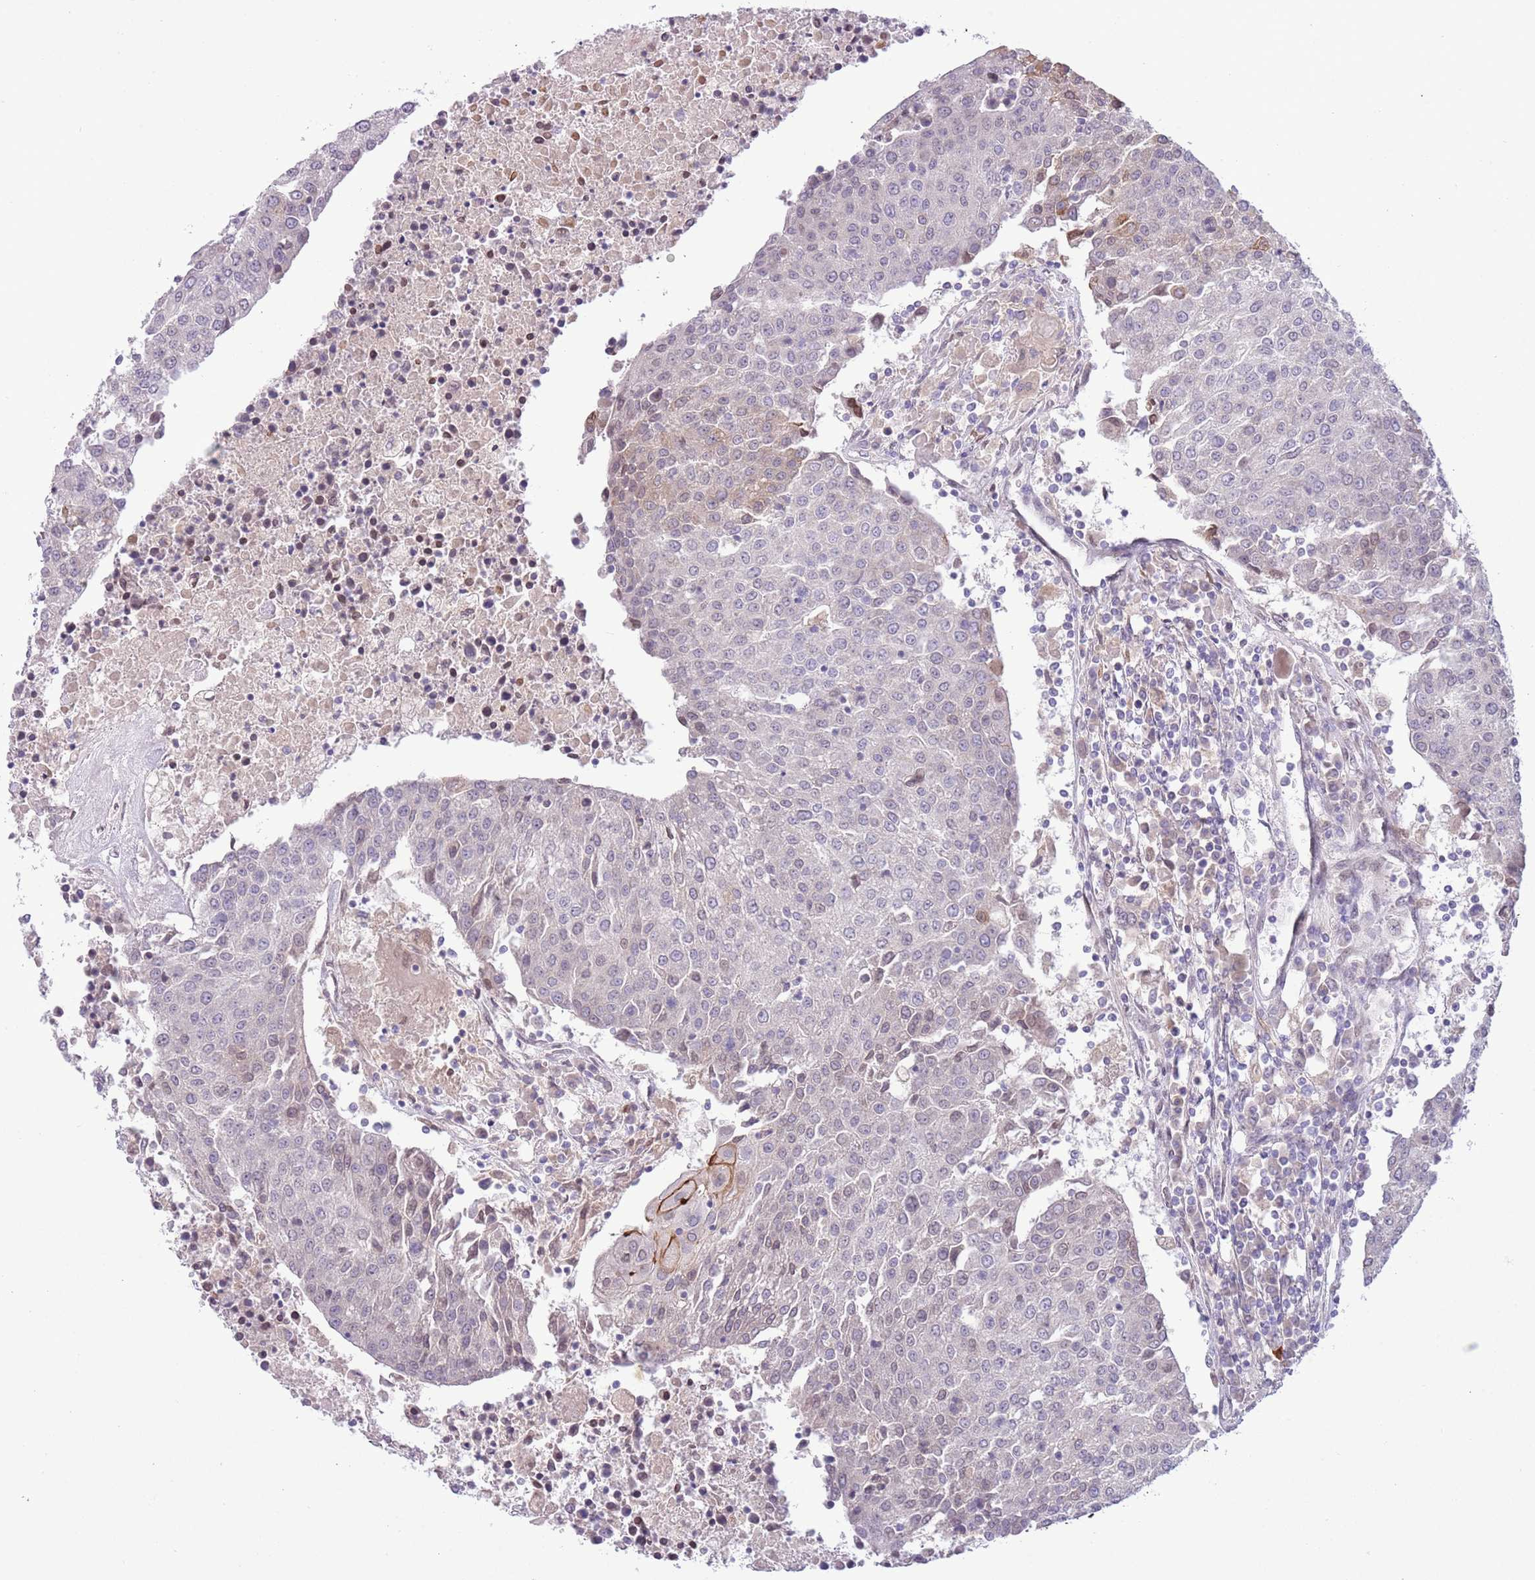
{"staining": {"intensity": "moderate", "quantity": "<25%", "location": "cytoplasmic/membranous"}, "tissue": "urothelial cancer", "cell_type": "Tumor cells", "image_type": "cancer", "snomed": [{"axis": "morphology", "description": "Urothelial carcinoma, High grade"}, {"axis": "topography", "description": "Urinary bladder"}], "caption": "High-power microscopy captured an immunohistochemistry (IHC) image of urothelial cancer, revealing moderate cytoplasmic/membranous expression in about <25% of tumor cells.", "gene": "CCND2", "patient": {"sex": "female", "age": 85}}